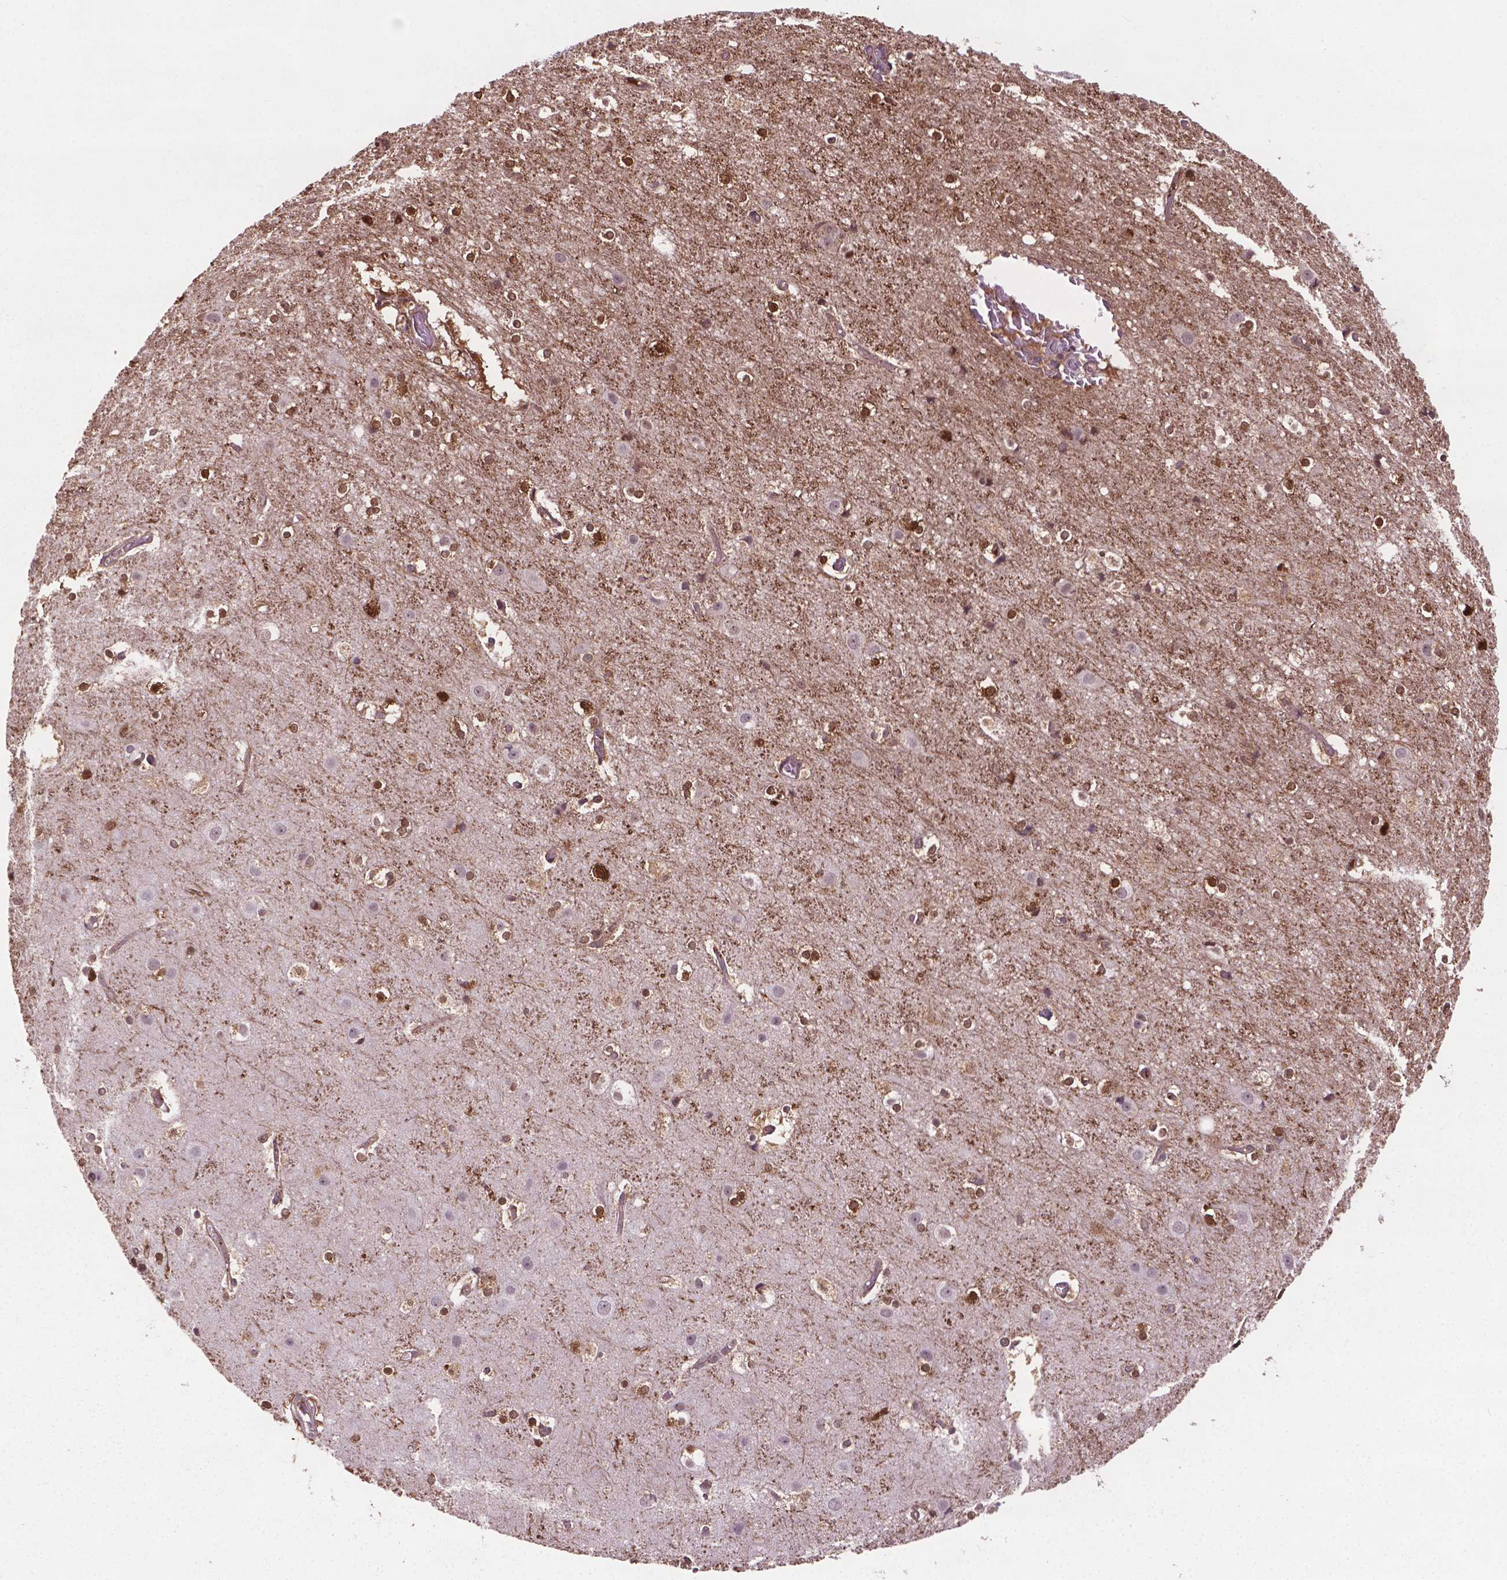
{"staining": {"intensity": "weak", "quantity": ">75%", "location": "cytoplasmic/membranous"}, "tissue": "cerebral cortex", "cell_type": "Endothelial cells", "image_type": "normal", "snomed": [{"axis": "morphology", "description": "Normal tissue, NOS"}, {"axis": "topography", "description": "Cerebral cortex"}], "caption": "This is a photomicrograph of immunohistochemistry staining of unremarkable cerebral cortex, which shows weak staining in the cytoplasmic/membranous of endothelial cells.", "gene": "PLIN3", "patient": {"sex": "female", "age": 52}}